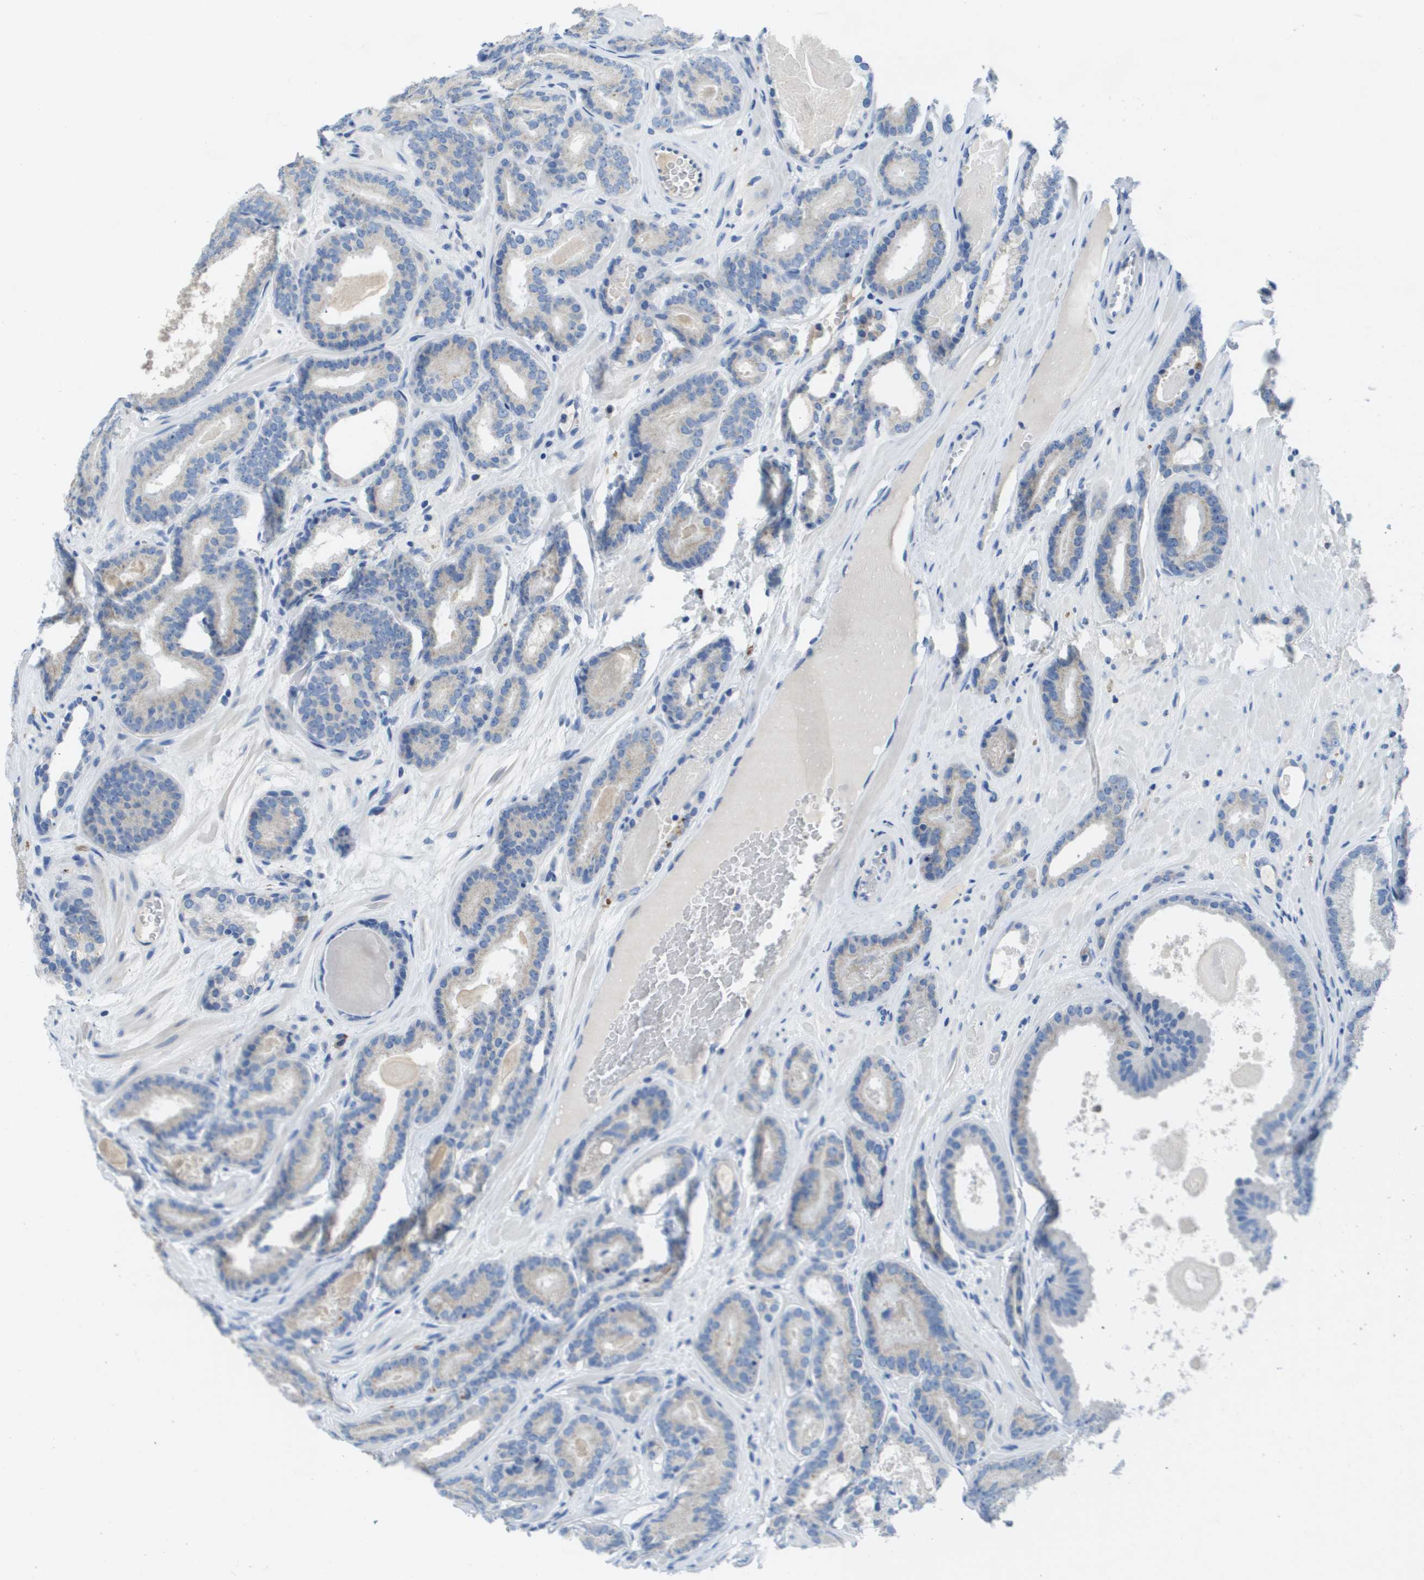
{"staining": {"intensity": "negative", "quantity": "none", "location": "none"}, "tissue": "prostate cancer", "cell_type": "Tumor cells", "image_type": "cancer", "snomed": [{"axis": "morphology", "description": "Adenocarcinoma, High grade"}, {"axis": "topography", "description": "Prostate"}], "caption": "Micrograph shows no protein staining in tumor cells of prostate cancer tissue. Brightfield microscopy of IHC stained with DAB (3,3'-diaminobenzidine) (brown) and hematoxylin (blue), captured at high magnification.", "gene": "MS4A1", "patient": {"sex": "male", "age": 60}}